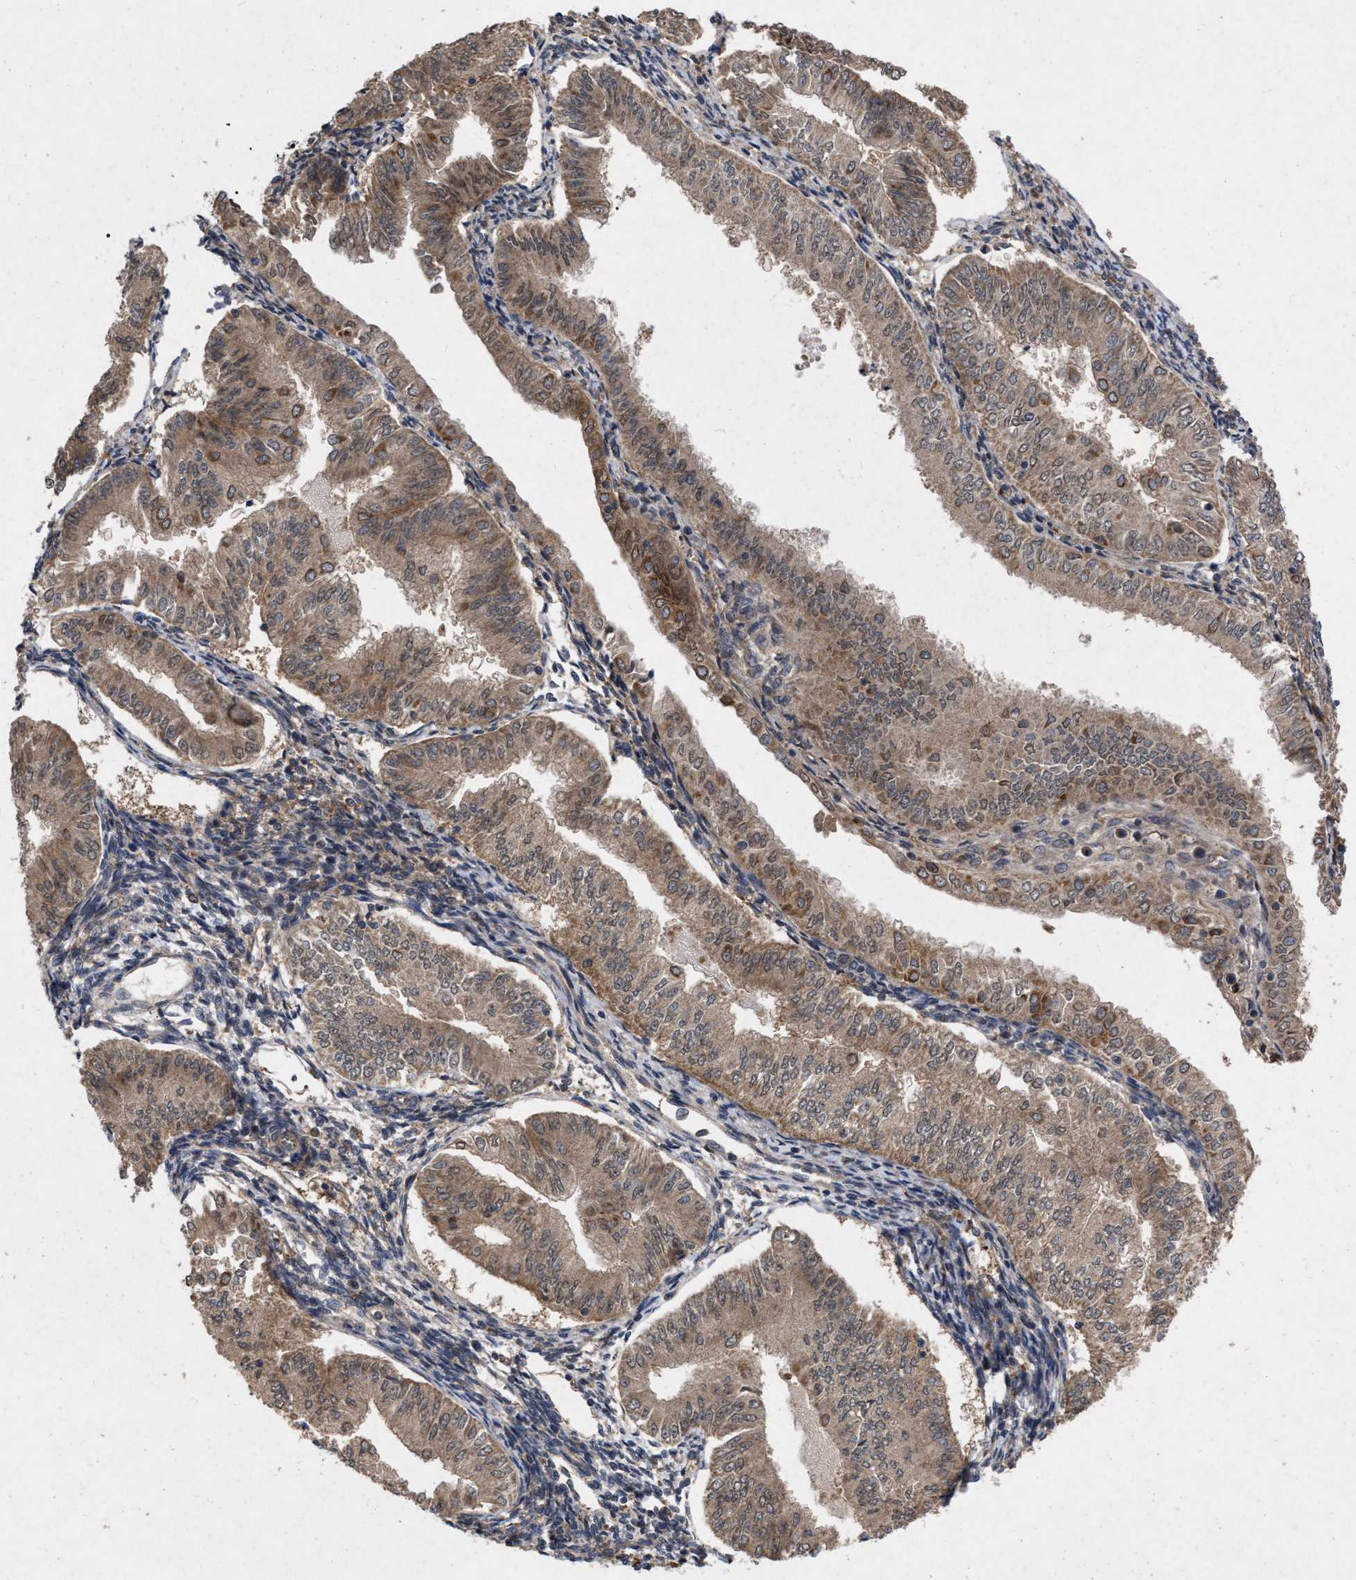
{"staining": {"intensity": "moderate", "quantity": ">75%", "location": "cytoplasmic/membranous"}, "tissue": "endometrial cancer", "cell_type": "Tumor cells", "image_type": "cancer", "snomed": [{"axis": "morphology", "description": "Normal tissue, NOS"}, {"axis": "morphology", "description": "Adenocarcinoma, NOS"}, {"axis": "topography", "description": "Endometrium"}], "caption": "A high-resolution photomicrograph shows immunohistochemistry staining of endometrial cancer, which demonstrates moderate cytoplasmic/membranous expression in about >75% of tumor cells.", "gene": "CDKN2C", "patient": {"sex": "female", "age": 53}}